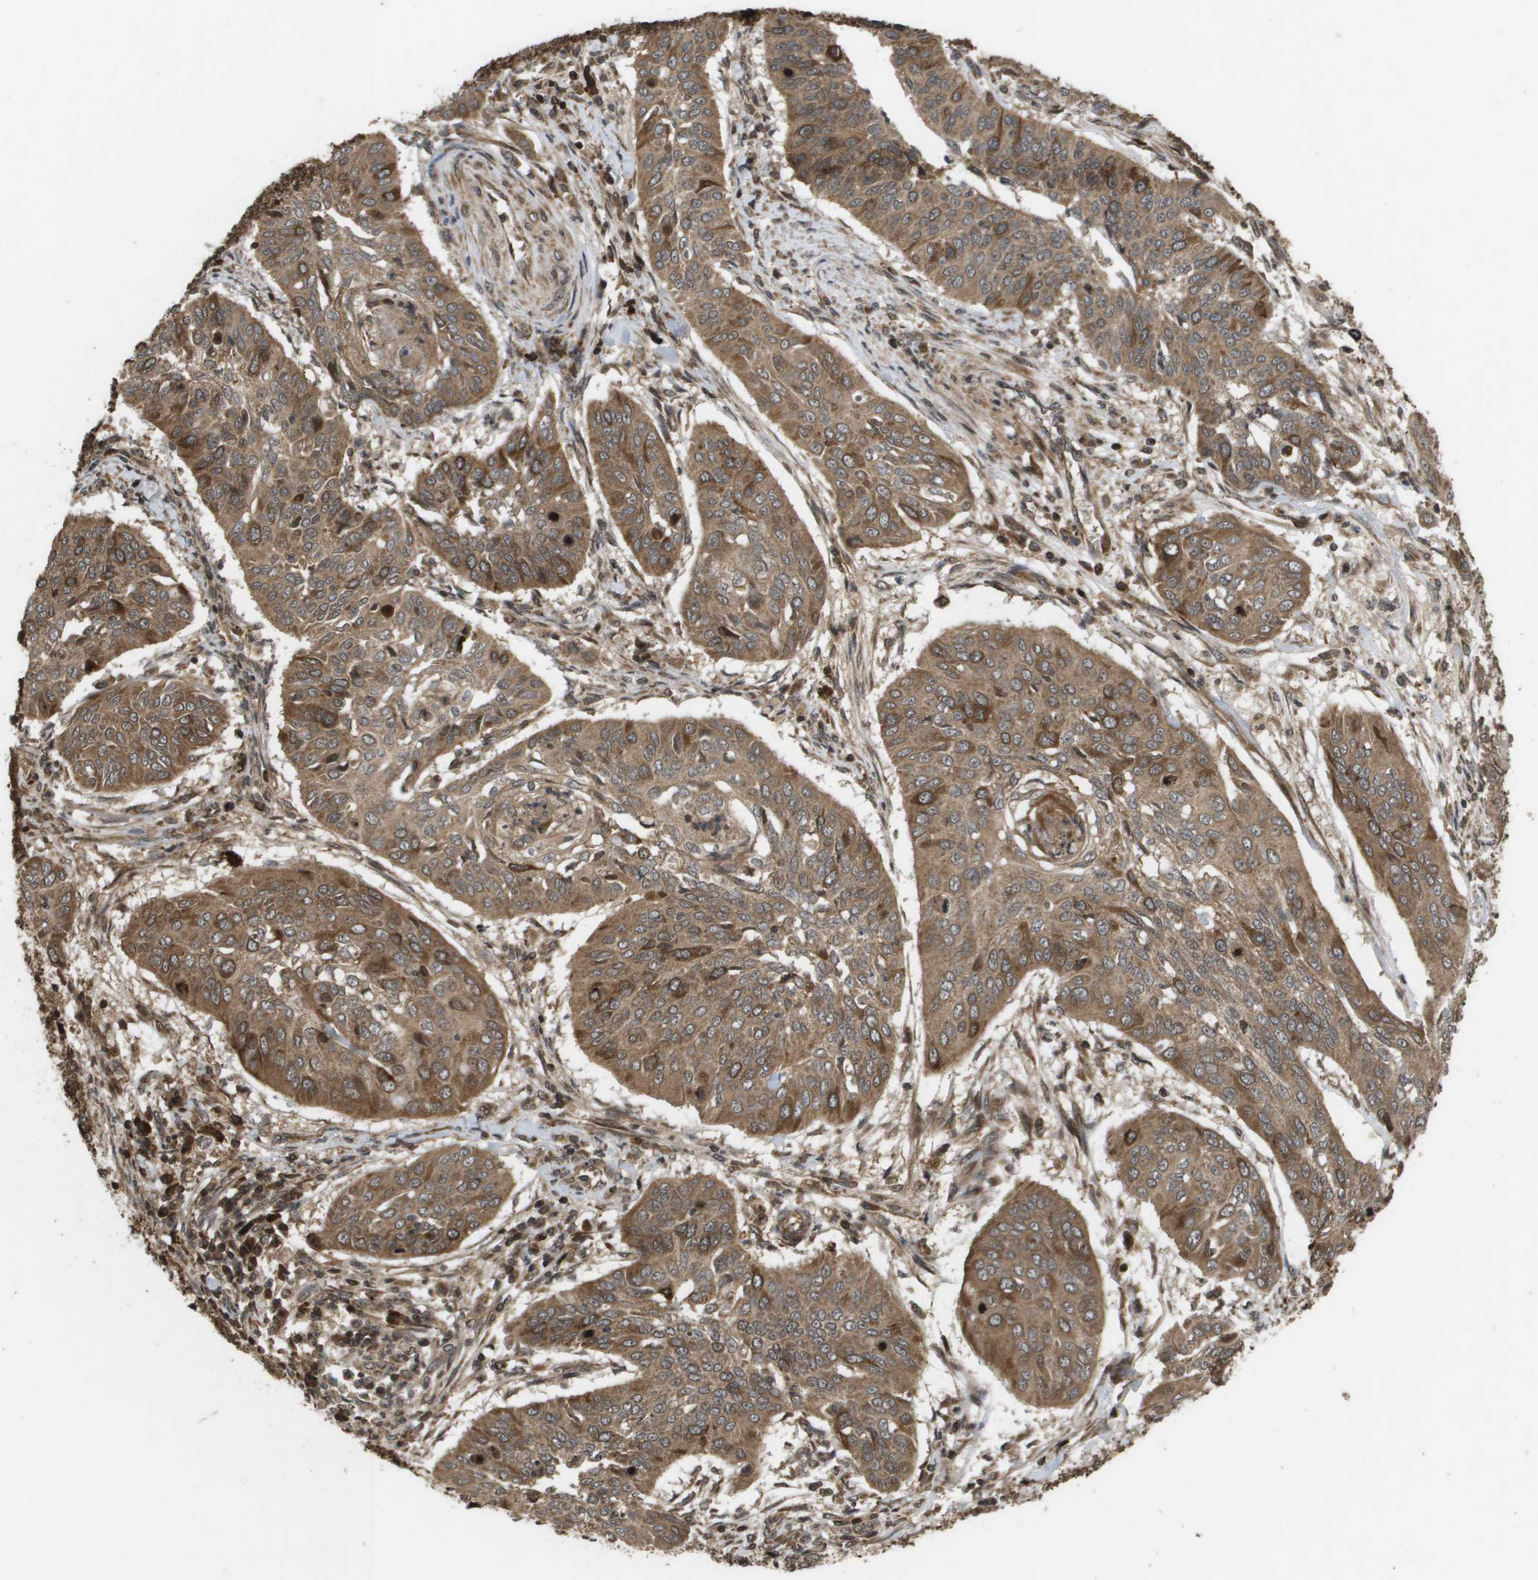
{"staining": {"intensity": "strong", "quantity": ">75%", "location": "cytoplasmic/membranous"}, "tissue": "cervical cancer", "cell_type": "Tumor cells", "image_type": "cancer", "snomed": [{"axis": "morphology", "description": "Normal tissue, NOS"}, {"axis": "morphology", "description": "Squamous cell carcinoma, NOS"}, {"axis": "topography", "description": "Cervix"}], "caption": "Protein staining of squamous cell carcinoma (cervical) tissue reveals strong cytoplasmic/membranous positivity in approximately >75% of tumor cells. Nuclei are stained in blue.", "gene": "KIF11", "patient": {"sex": "female", "age": 39}}